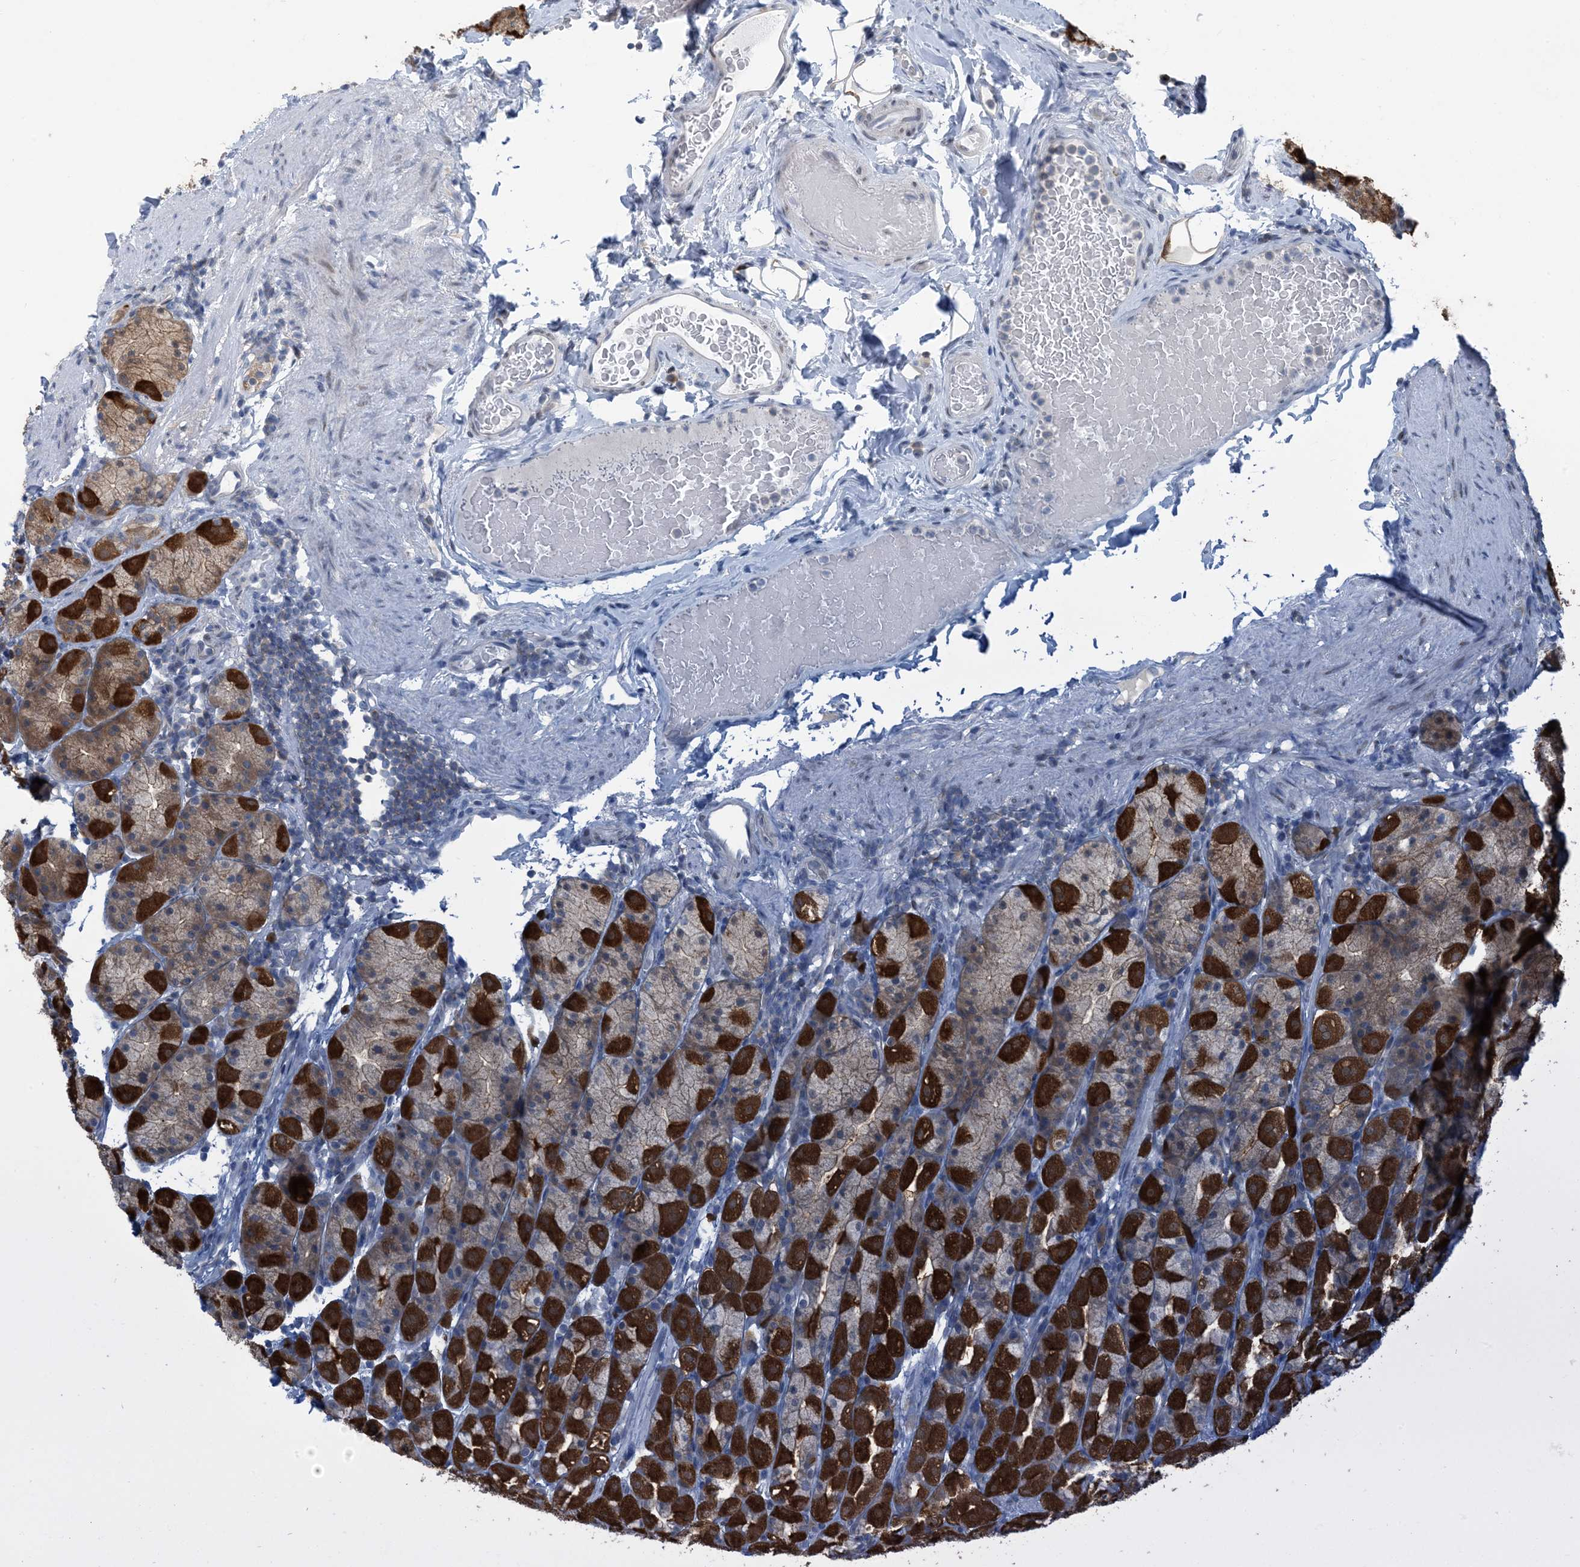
{"staining": {"intensity": "strong", "quantity": "25%-75%", "location": "cytoplasmic/membranous"}, "tissue": "stomach", "cell_type": "Glandular cells", "image_type": "normal", "snomed": [{"axis": "morphology", "description": "Normal tissue, NOS"}, {"axis": "topography", "description": "Stomach, upper"}], "caption": "This photomicrograph exhibits unremarkable stomach stained with immunohistochemistry to label a protein in brown. The cytoplasmic/membranous of glandular cells show strong positivity for the protein. Nuclei are counter-stained blue.", "gene": "ZC3H12A", "patient": {"sex": "male", "age": 68}}